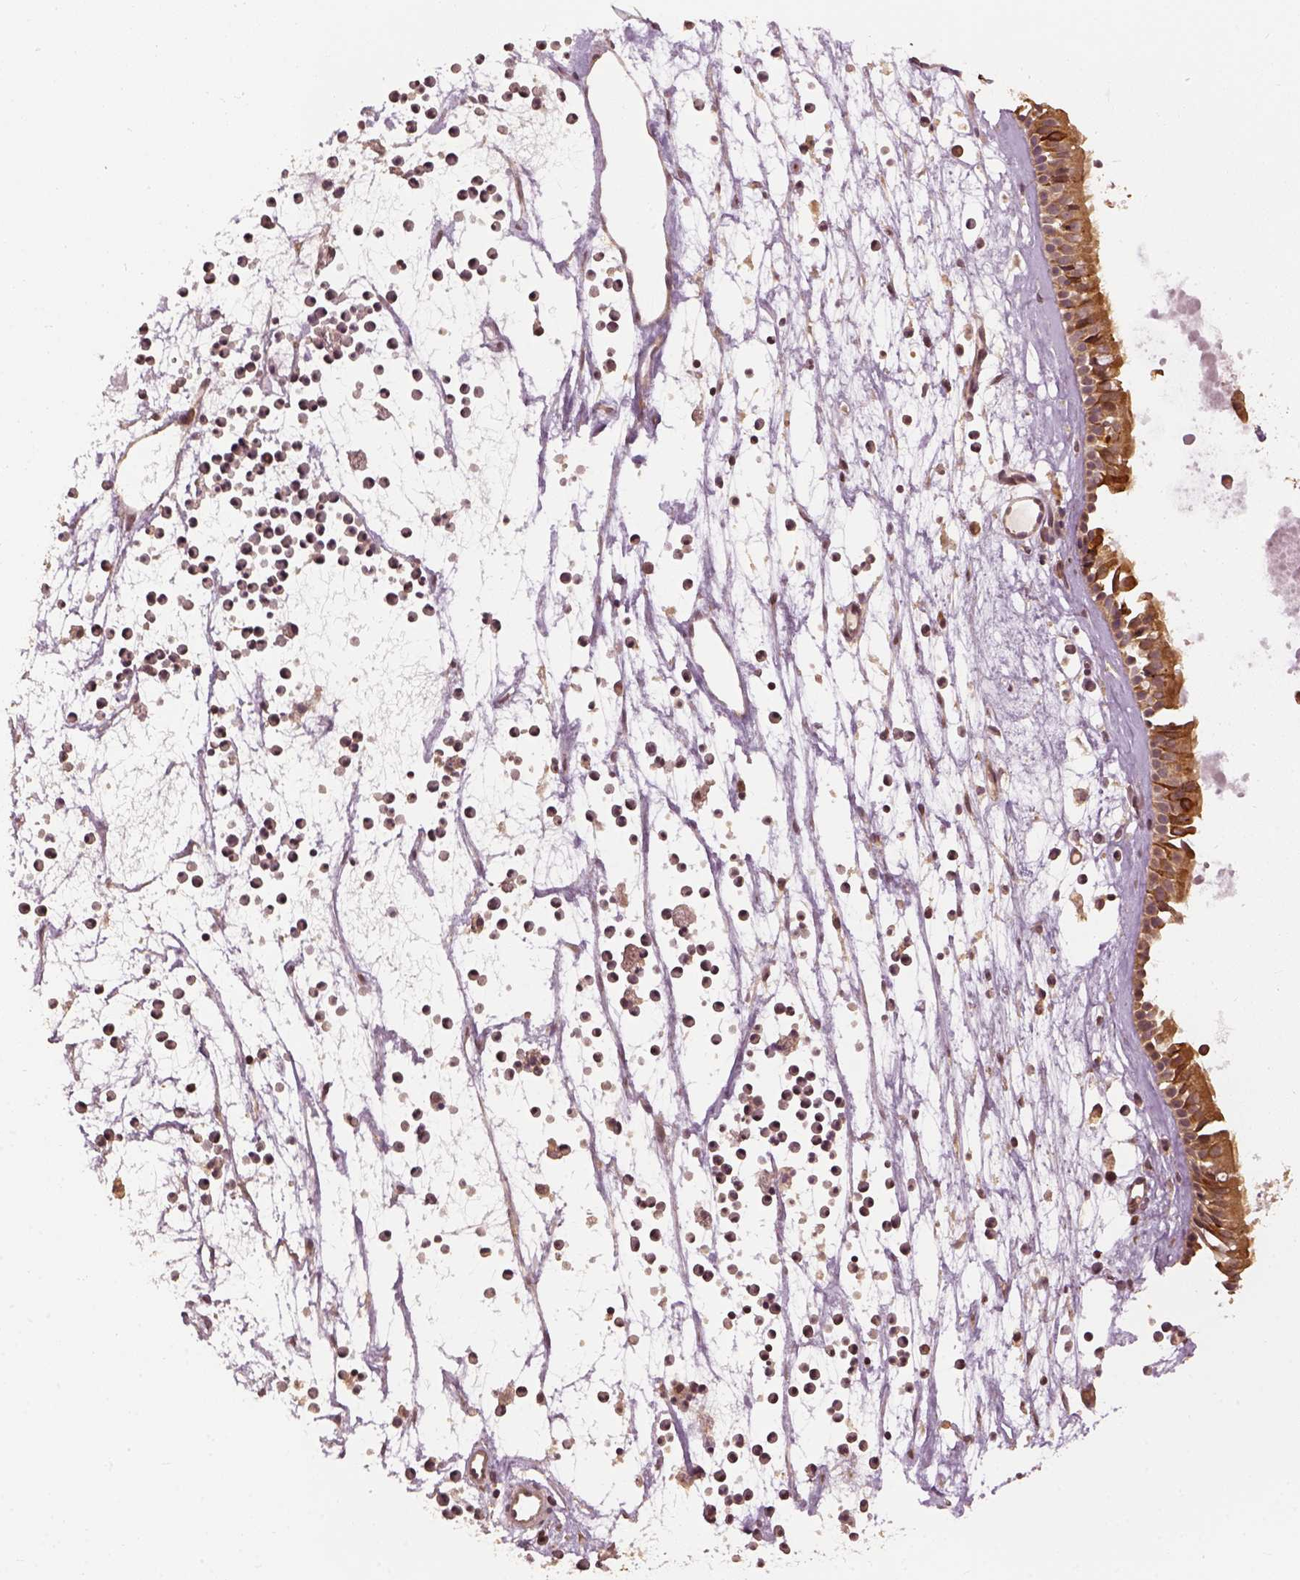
{"staining": {"intensity": "strong", "quantity": ">75%", "location": "cytoplasmic/membranous"}, "tissue": "nasopharynx", "cell_type": "Respiratory epithelial cells", "image_type": "normal", "snomed": [{"axis": "morphology", "description": "Normal tissue, NOS"}, {"axis": "topography", "description": "Nasopharynx"}], "caption": "Protein expression analysis of normal nasopharynx shows strong cytoplasmic/membranous staining in about >75% of respiratory epithelial cells. Ihc stains the protein of interest in brown and the nuclei are stained blue.", "gene": "VEGFA", "patient": {"sex": "female", "age": 52}}